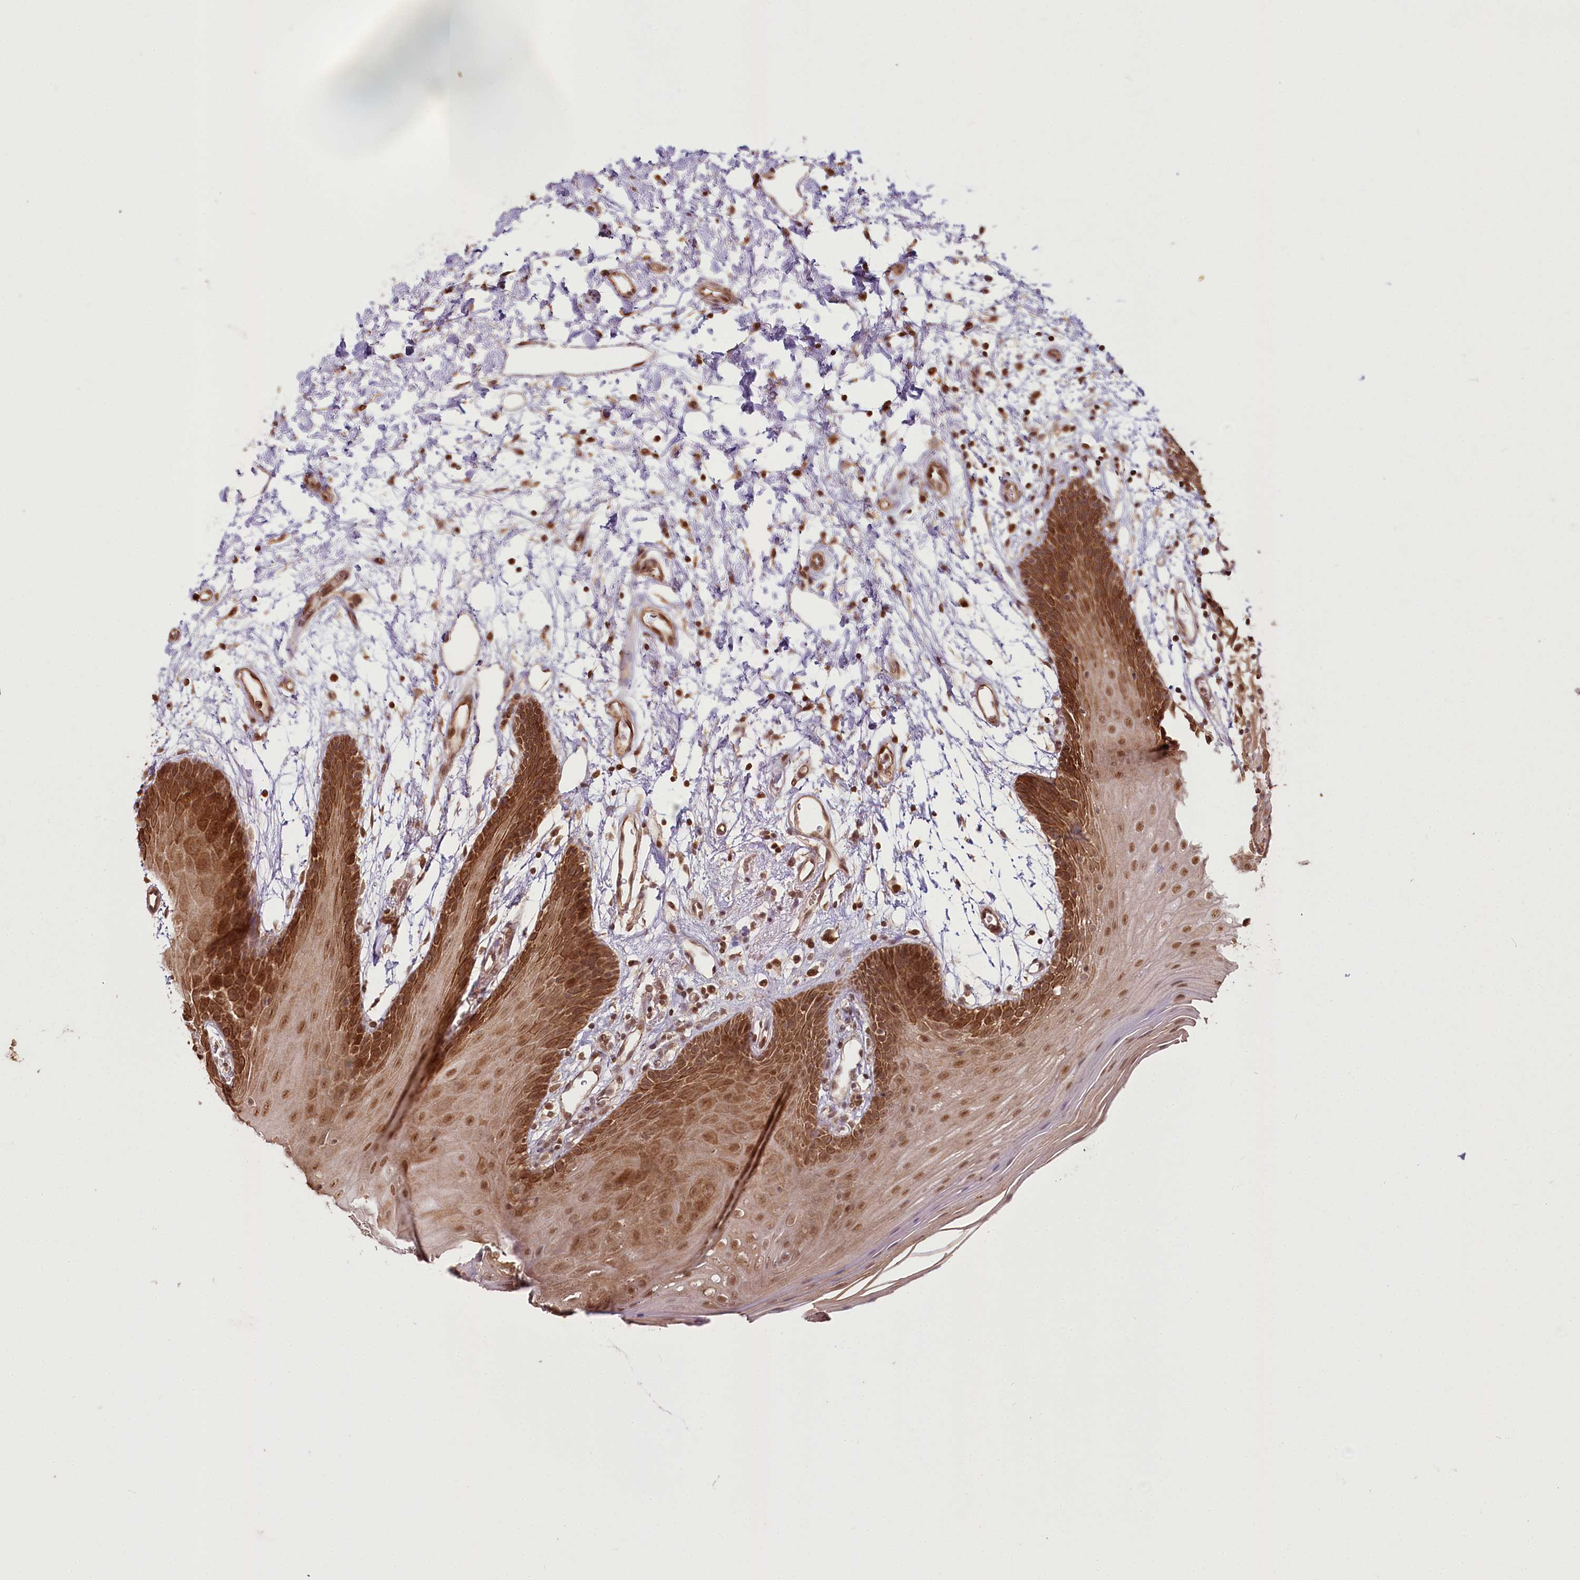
{"staining": {"intensity": "strong", "quantity": ">75%", "location": "cytoplasmic/membranous,nuclear"}, "tissue": "oral mucosa", "cell_type": "Squamous epithelial cells", "image_type": "normal", "snomed": [{"axis": "morphology", "description": "Normal tissue, NOS"}, {"axis": "topography", "description": "Skeletal muscle"}, {"axis": "topography", "description": "Oral tissue"}, {"axis": "topography", "description": "Salivary gland"}, {"axis": "topography", "description": "Peripheral nerve tissue"}], "caption": "Brown immunohistochemical staining in benign oral mucosa shows strong cytoplasmic/membranous,nuclear positivity in approximately >75% of squamous epithelial cells.", "gene": "R3HDM2", "patient": {"sex": "male", "age": 54}}